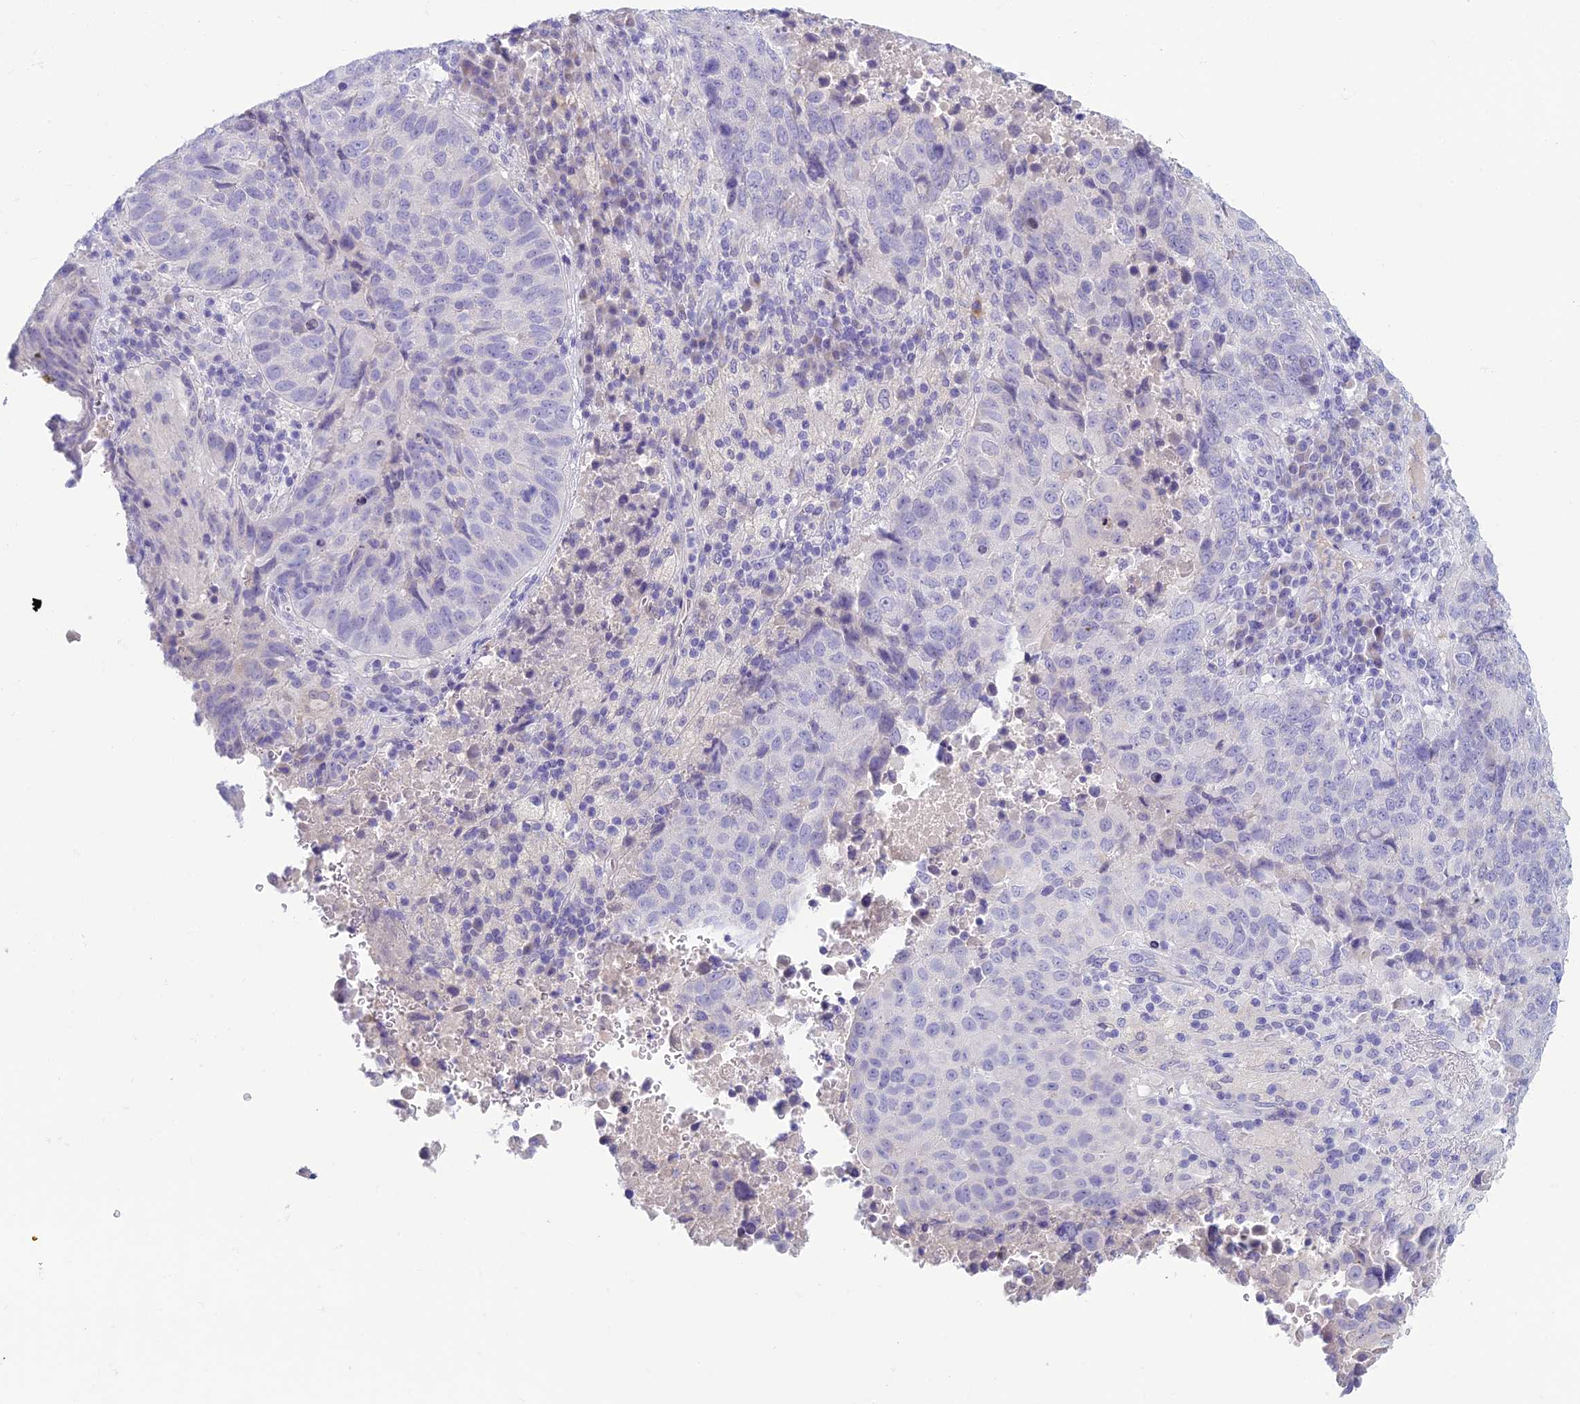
{"staining": {"intensity": "negative", "quantity": "none", "location": "none"}, "tissue": "lung cancer", "cell_type": "Tumor cells", "image_type": "cancer", "snomed": [{"axis": "morphology", "description": "Squamous cell carcinoma, NOS"}, {"axis": "topography", "description": "Lung"}], "caption": "This micrograph is of lung squamous cell carcinoma stained with immunohistochemistry to label a protein in brown with the nuclei are counter-stained blue. There is no staining in tumor cells.", "gene": "SLC25A41", "patient": {"sex": "male", "age": 73}}